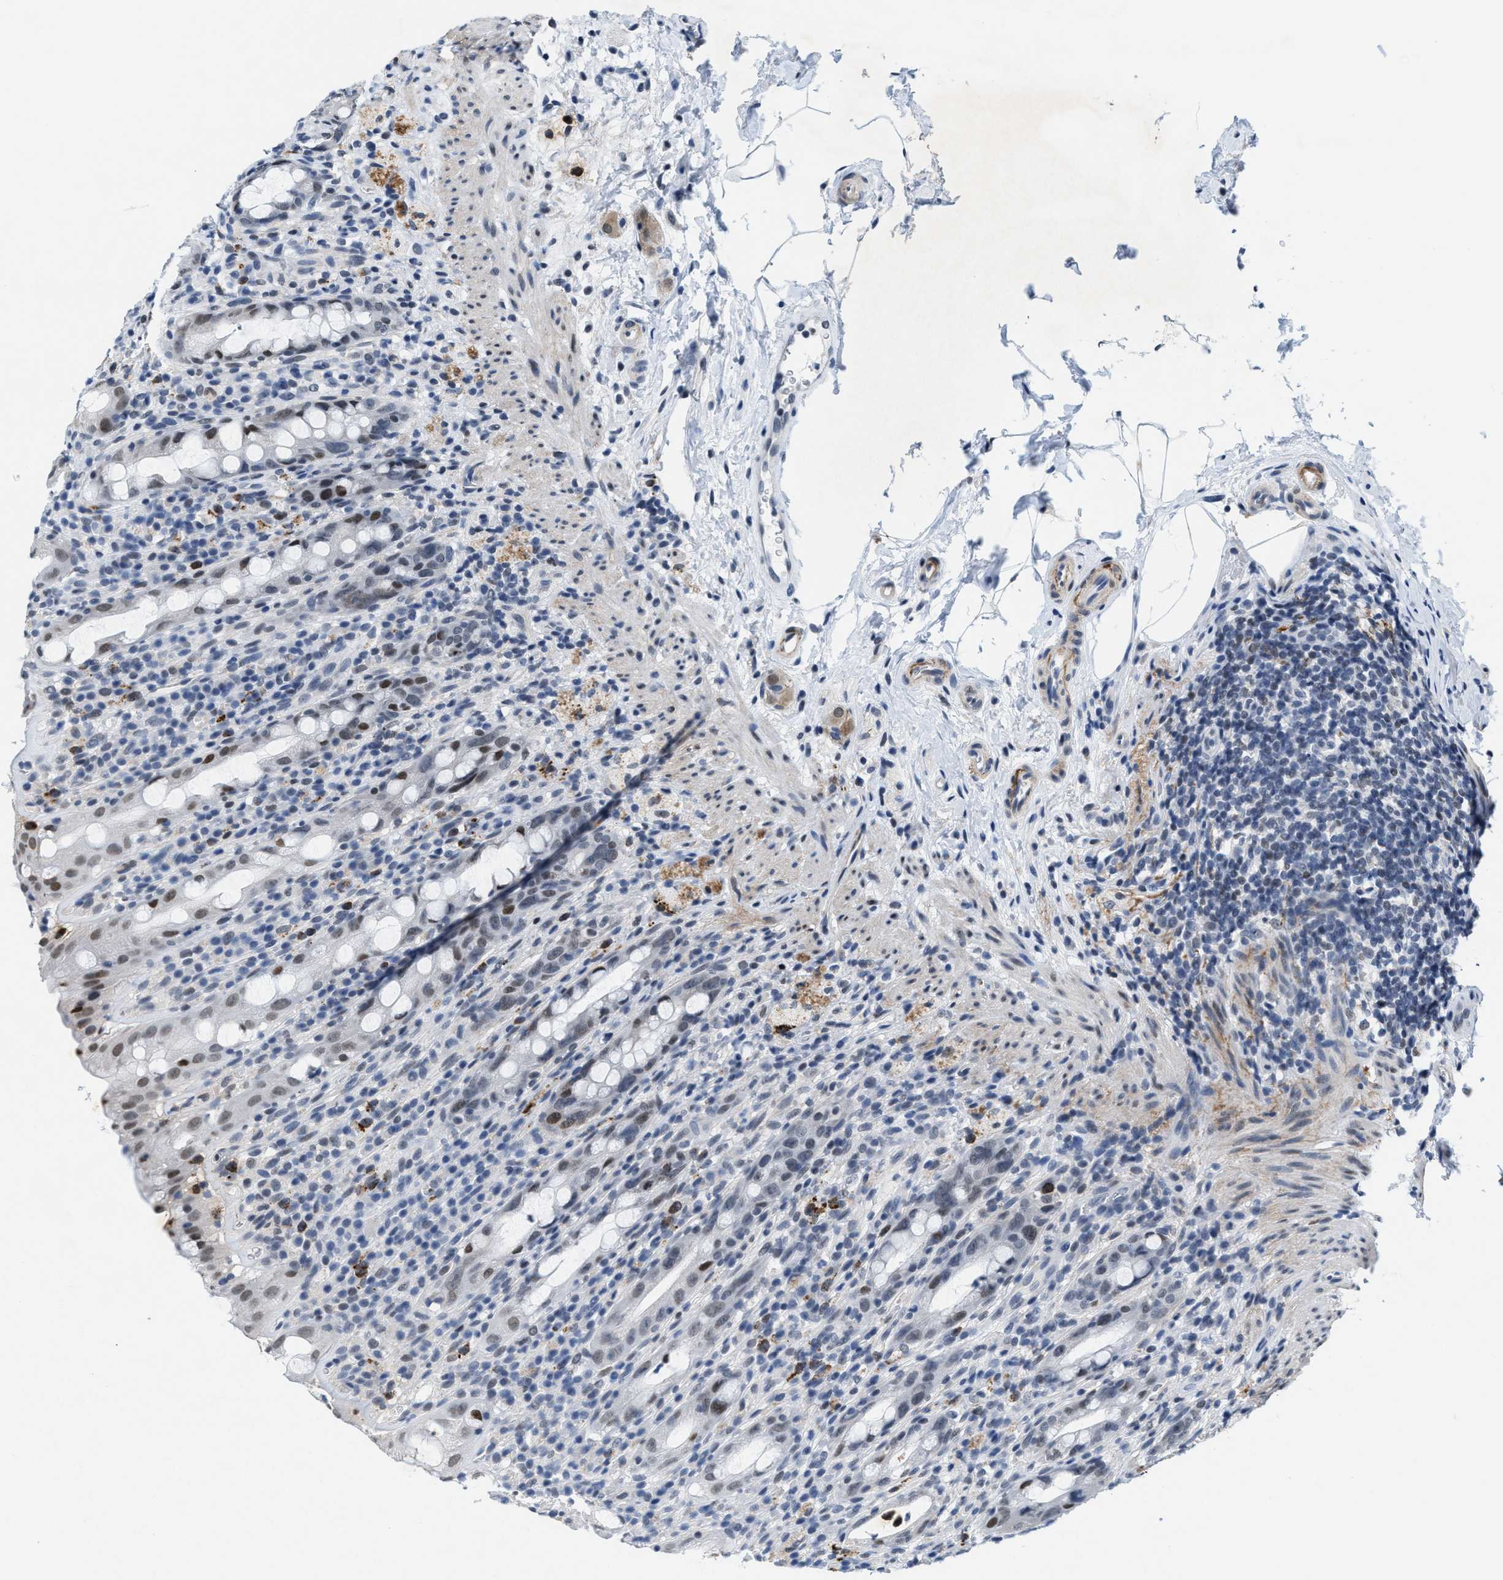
{"staining": {"intensity": "moderate", "quantity": "25%-75%", "location": "nuclear"}, "tissue": "rectum", "cell_type": "Glandular cells", "image_type": "normal", "snomed": [{"axis": "morphology", "description": "Normal tissue, NOS"}, {"axis": "topography", "description": "Rectum"}], "caption": "This histopathology image displays unremarkable rectum stained with IHC to label a protein in brown. The nuclear of glandular cells show moderate positivity for the protein. Nuclei are counter-stained blue.", "gene": "SETD1B", "patient": {"sex": "male", "age": 44}}